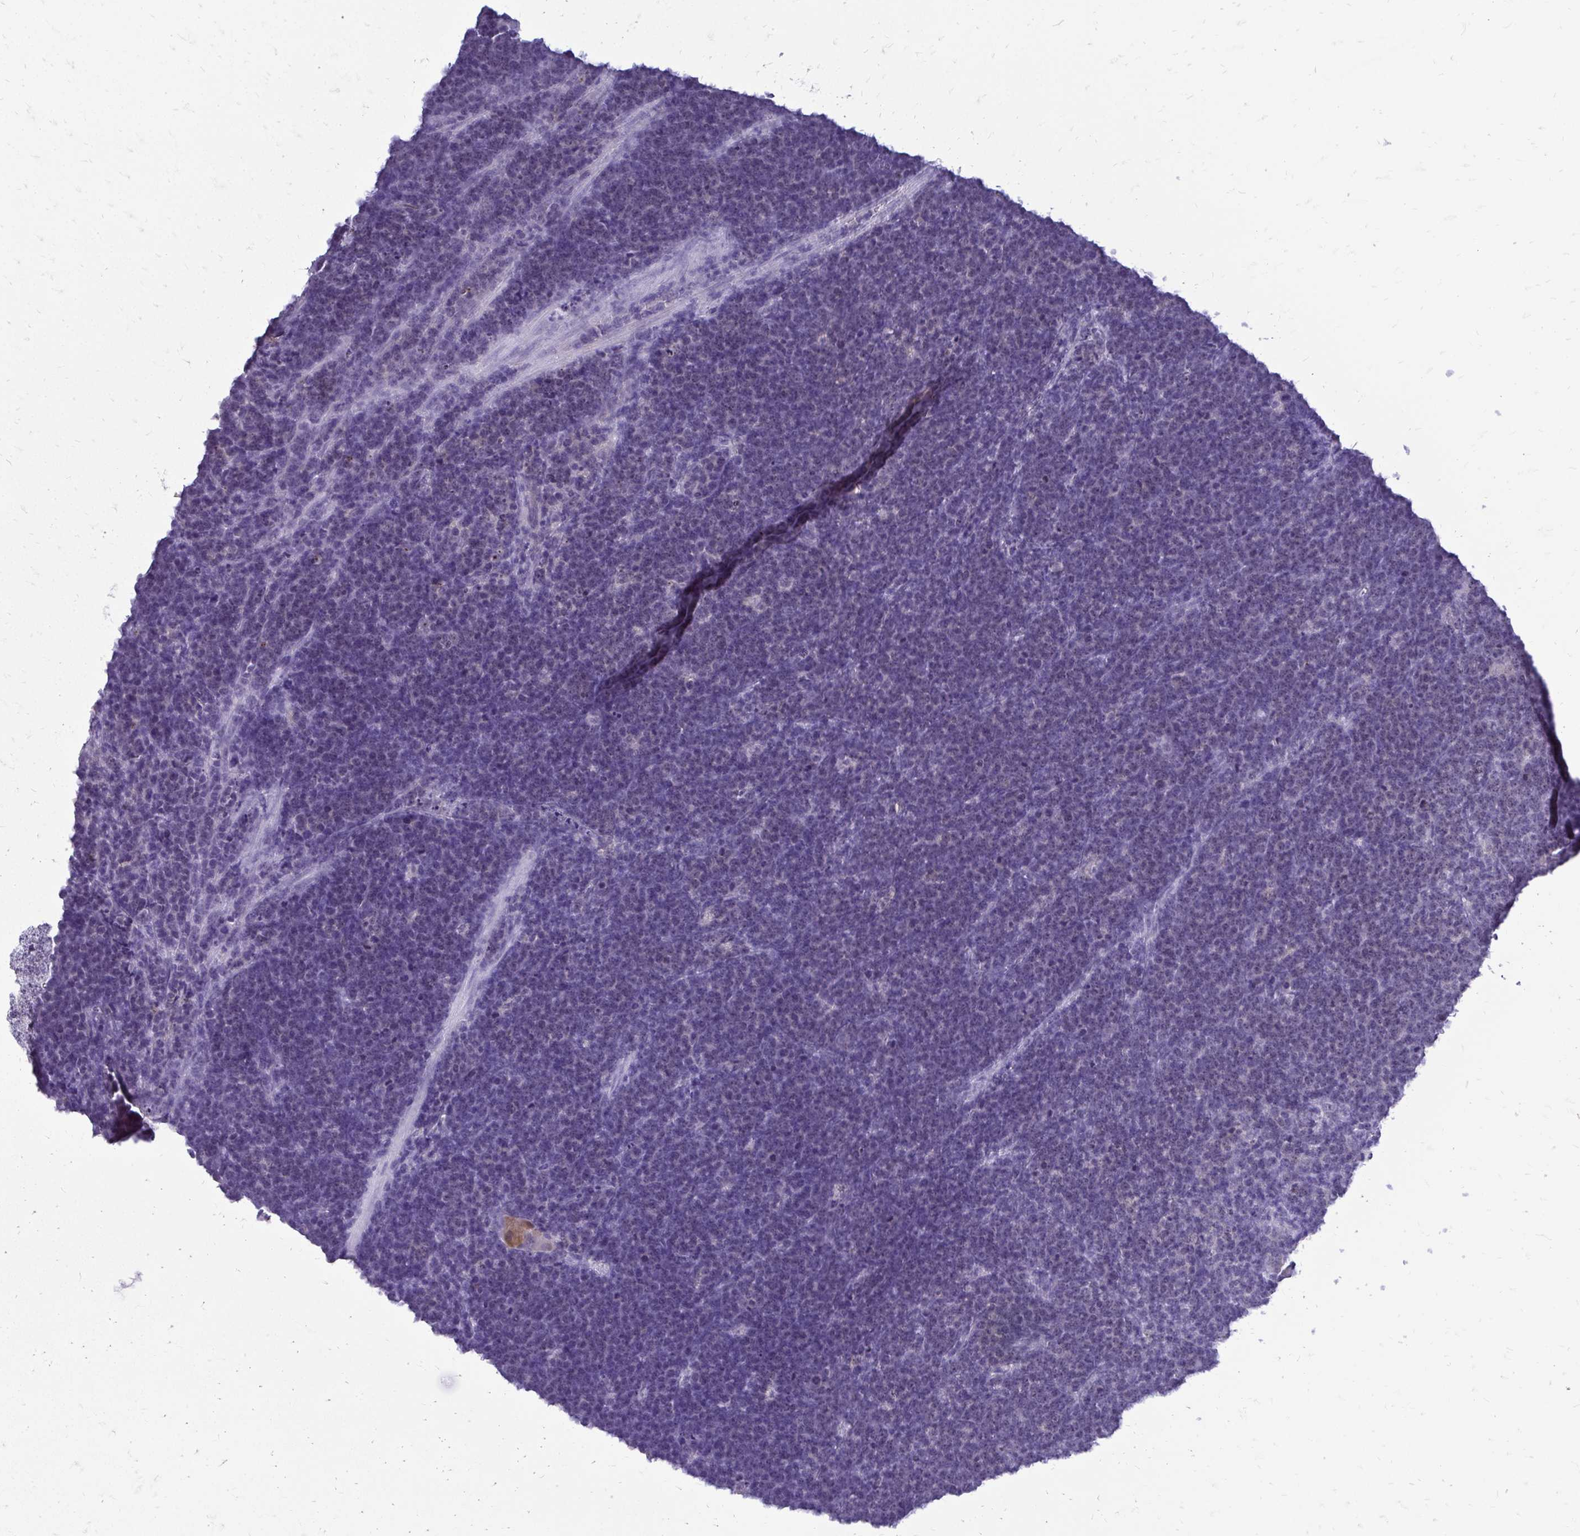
{"staining": {"intensity": "negative", "quantity": "none", "location": "none"}, "tissue": "lymphoma", "cell_type": "Tumor cells", "image_type": "cancer", "snomed": [{"axis": "morphology", "description": "Malignant lymphoma, non-Hodgkin's type, High grade"}, {"axis": "topography", "description": "Small intestine"}, {"axis": "topography", "description": "Colon"}], "caption": "High magnification brightfield microscopy of high-grade malignant lymphoma, non-Hodgkin's type stained with DAB (brown) and counterstained with hematoxylin (blue): tumor cells show no significant staining.", "gene": "NIFK", "patient": {"sex": "male", "age": 8}}